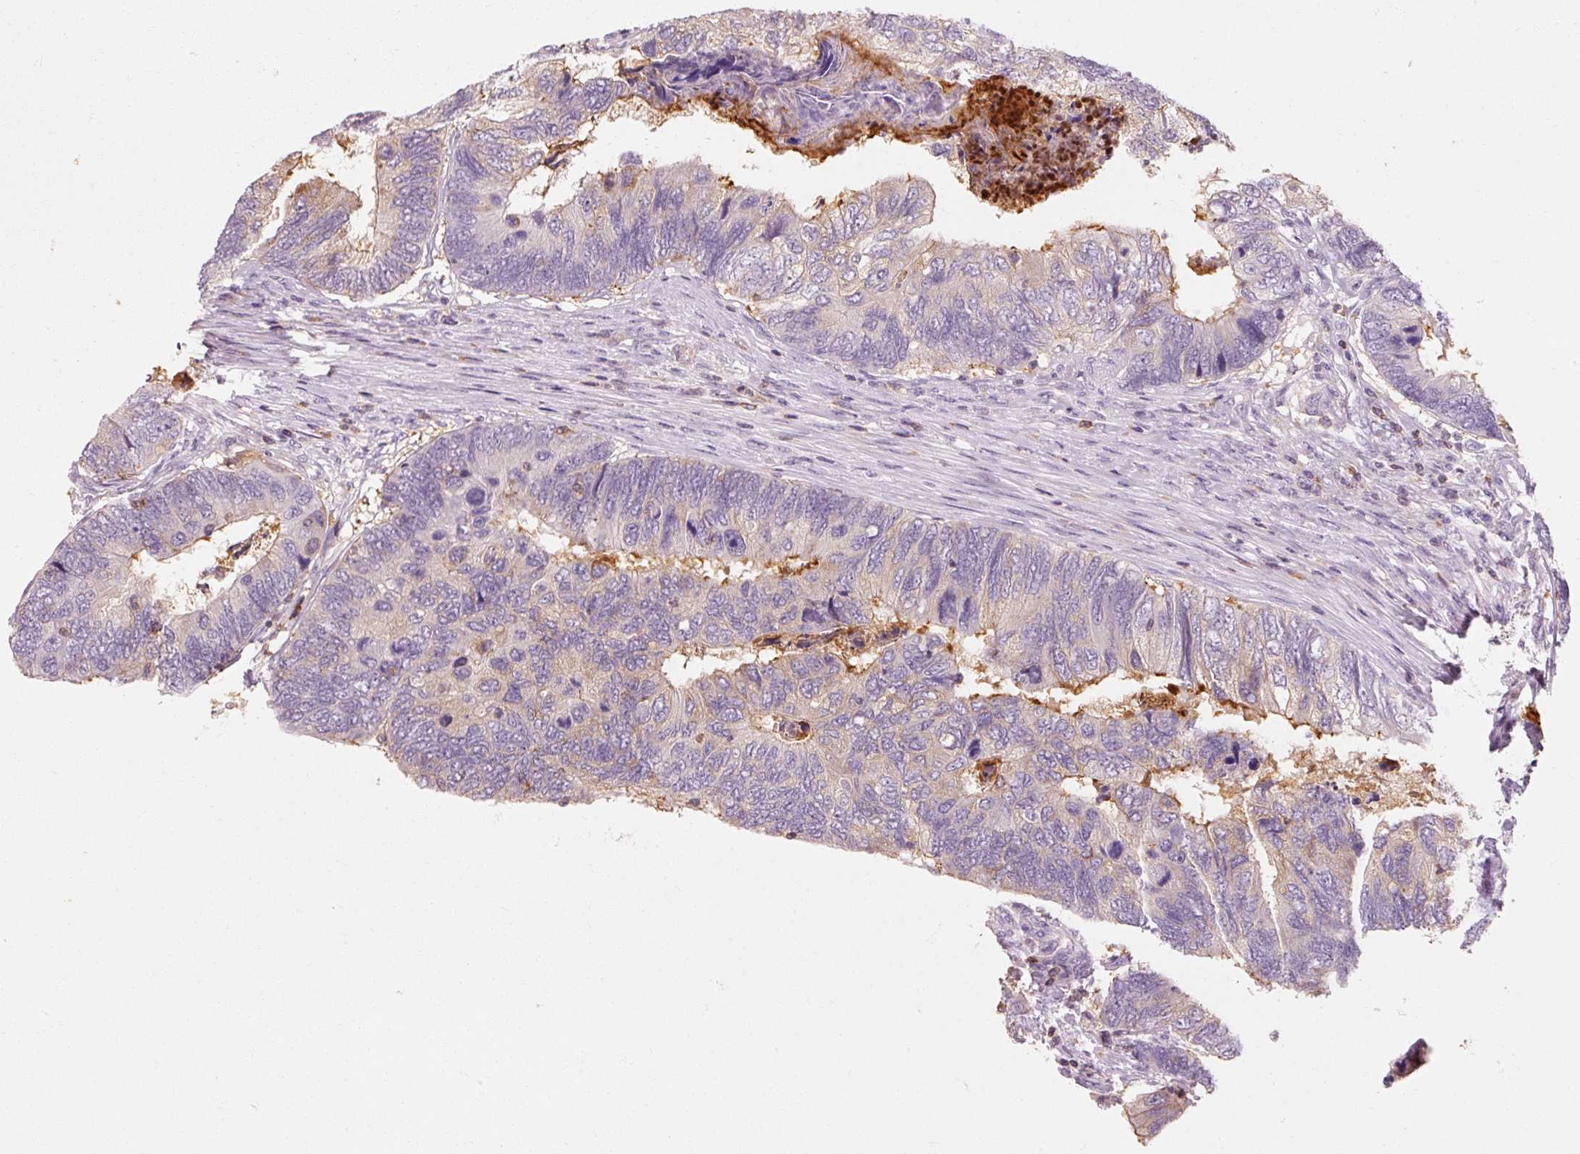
{"staining": {"intensity": "negative", "quantity": "none", "location": "none"}, "tissue": "colorectal cancer", "cell_type": "Tumor cells", "image_type": "cancer", "snomed": [{"axis": "morphology", "description": "Adenocarcinoma, NOS"}, {"axis": "topography", "description": "Colon"}], "caption": "Tumor cells show no significant positivity in colorectal cancer.", "gene": "OR8K1", "patient": {"sex": "female", "age": 67}}